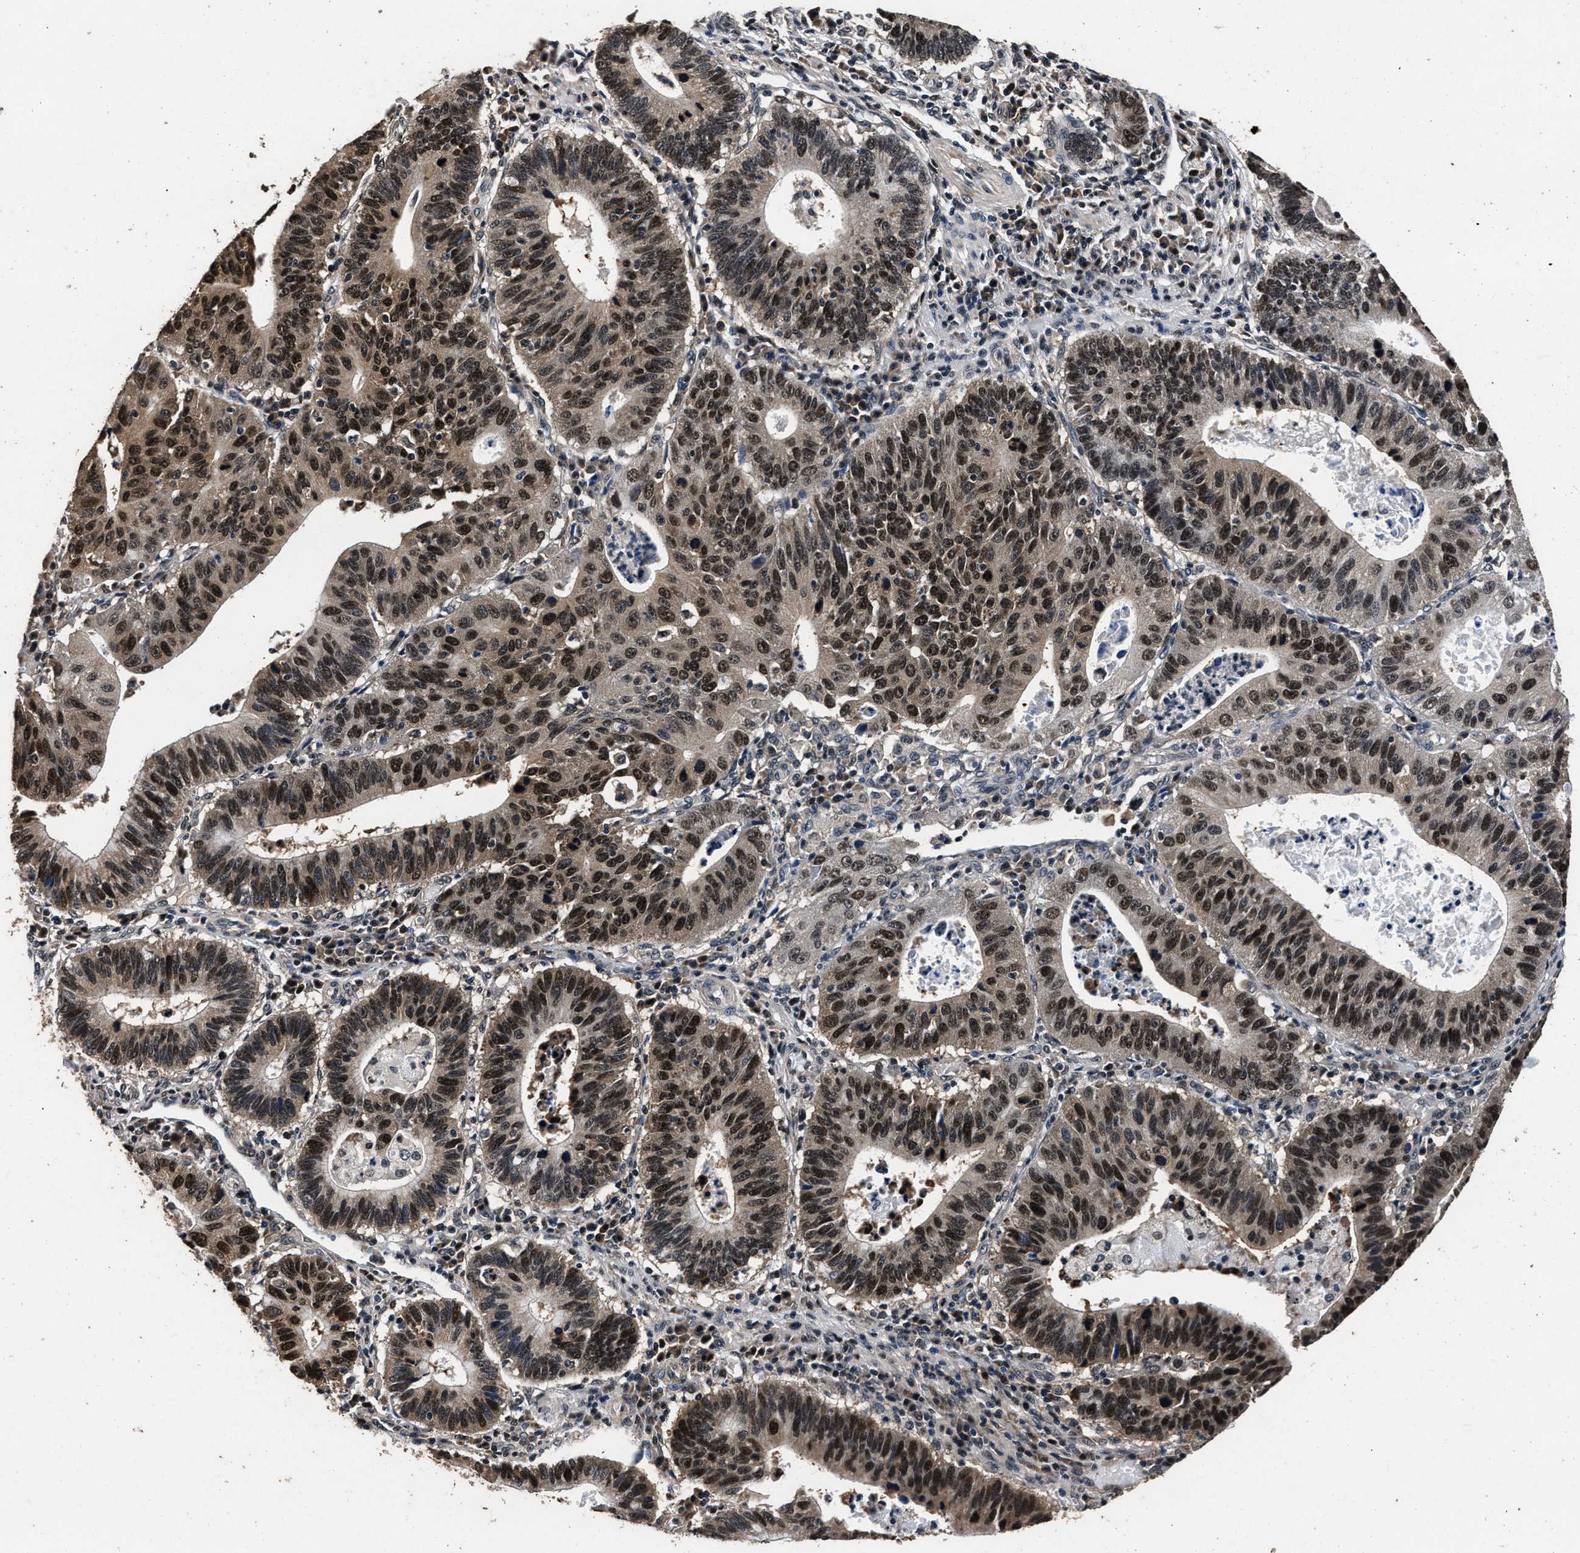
{"staining": {"intensity": "strong", "quantity": ">75%", "location": "nuclear"}, "tissue": "stomach cancer", "cell_type": "Tumor cells", "image_type": "cancer", "snomed": [{"axis": "morphology", "description": "Adenocarcinoma, NOS"}, {"axis": "topography", "description": "Stomach"}], "caption": "Immunohistochemistry (IHC) staining of adenocarcinoma (stomach), which shows high levels of strong nuclear expression in approximately >75% of tumor cells indicating strong nuclear protein positivity. The staining was performed using DAB (brown) for protein detection and nuclei were counterstained in hematoxylin (blue).", "gene": "CSTF1", "patient": {"sex": "male", "age": 59}}